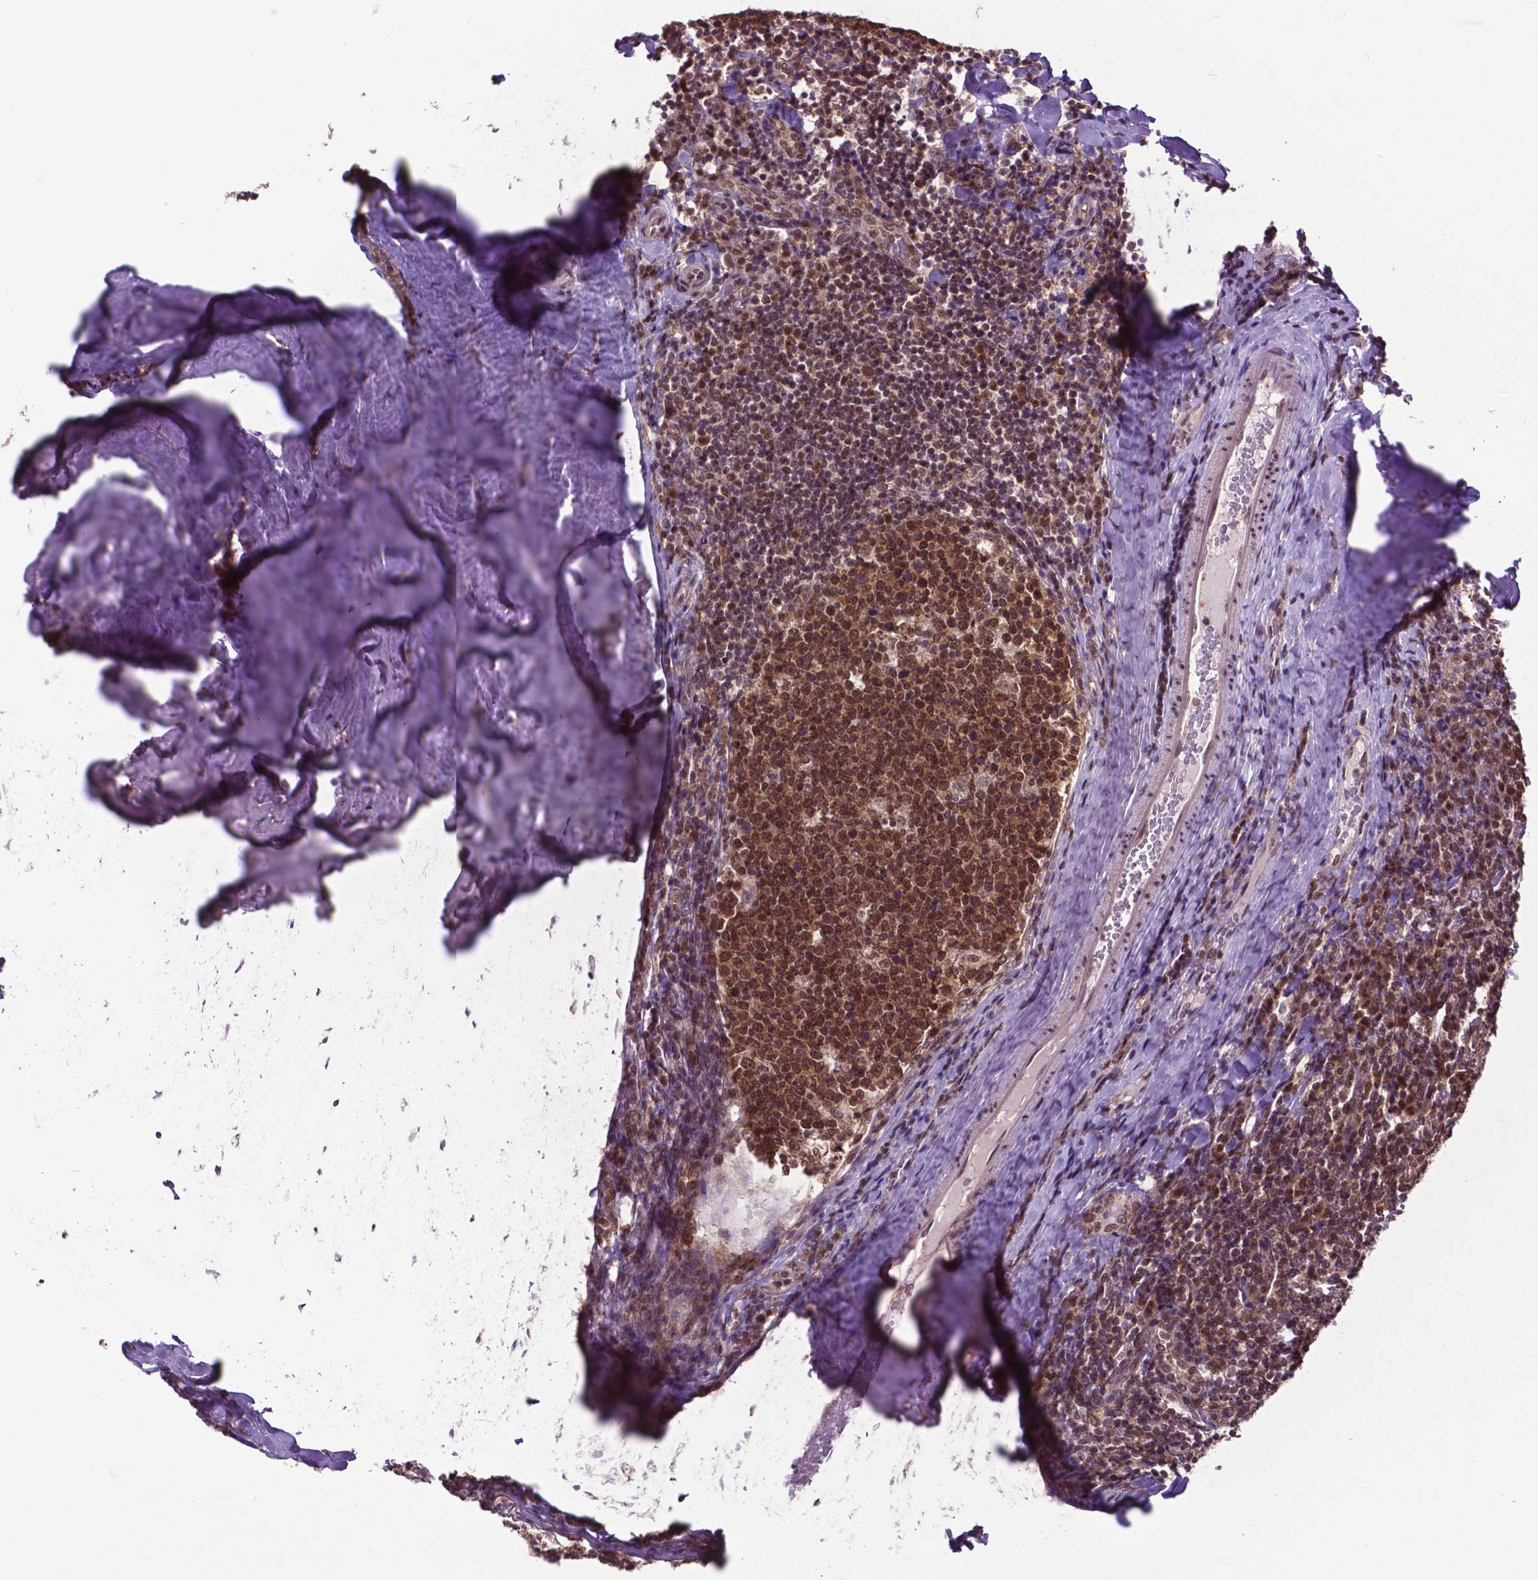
{"staining": {"intensity": "moderate", "quantity": ">75%", "location": "cytoplasmic/membranous,nuclear"}, "tissue": "tonsil", "cell_type": "Germinal center cells", "image_type": "normal", "snomed": [{"axis": "morphology", "description": "Normal tissue, NOS"}, {"axis": "topography", "description": "Tonsil"}], "caption": "The photomicrograph shows immunohistochemical staining of normal tonsil. There is moderate cytoplasmic/membranous,nuclear expression is present in approximately >75% of germinal center cells. (DAB IHC with brightfield microscopy, high magnification).", "gene": "FAF1", "patient": {"sex": "female", "age": 10}}